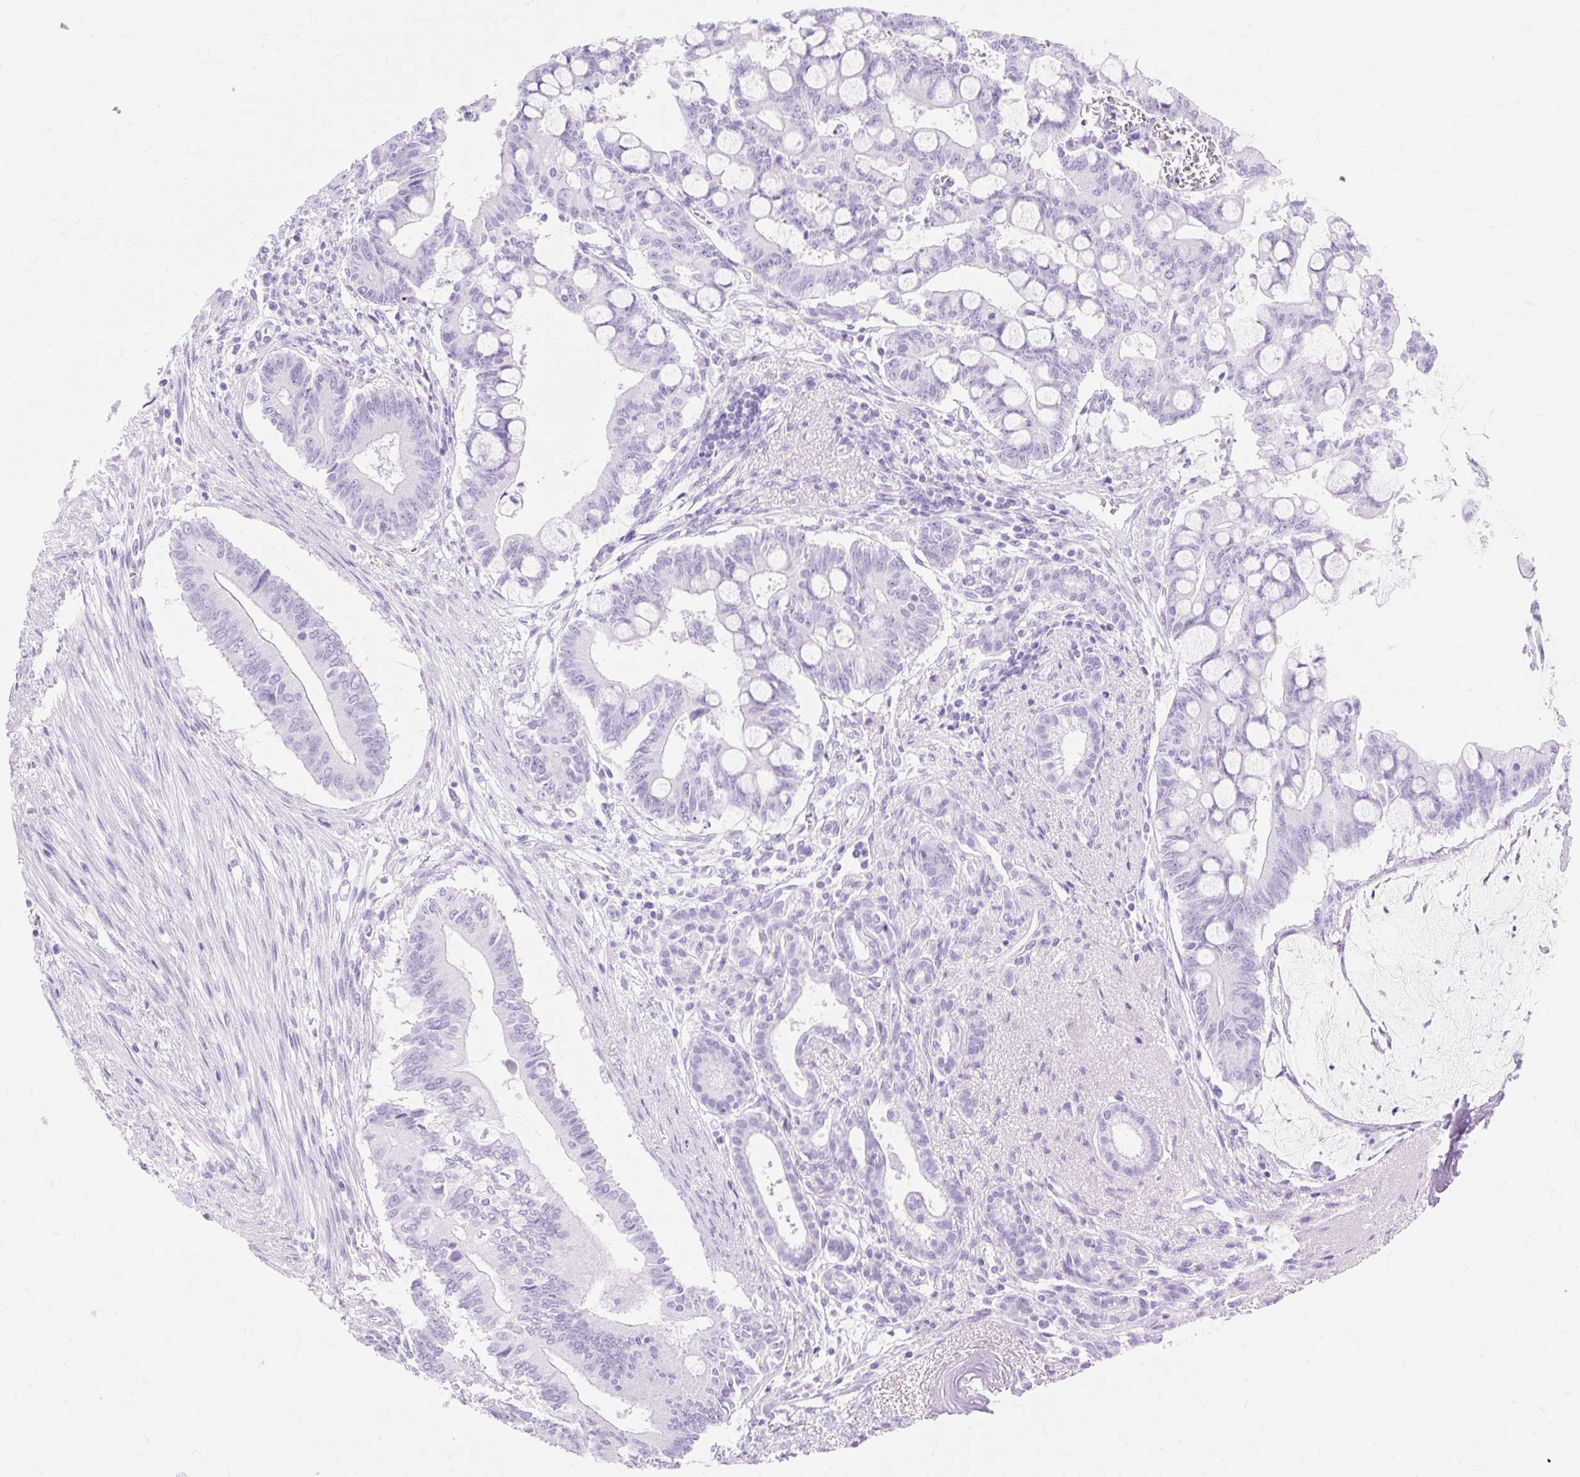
{"staining": {"intensity": "negative", "quantity": "none", "location": "none"}, "tissue": "pancreatic cancer", "cell_type": "Tumor cells", "image_type": "cancer", "snomed": [{"axis": "morphology", "description": "Adenocarcinoma, NOS"}, {"axis": "topography", "description": "Pancreas"}], "caption": "Immunohistochemistry of human pancreatic cancer (adenocarcinoma) shows no expression in tumor cells.", "gene": "MBP", "patient": {"sex": "male", "age": 68}}